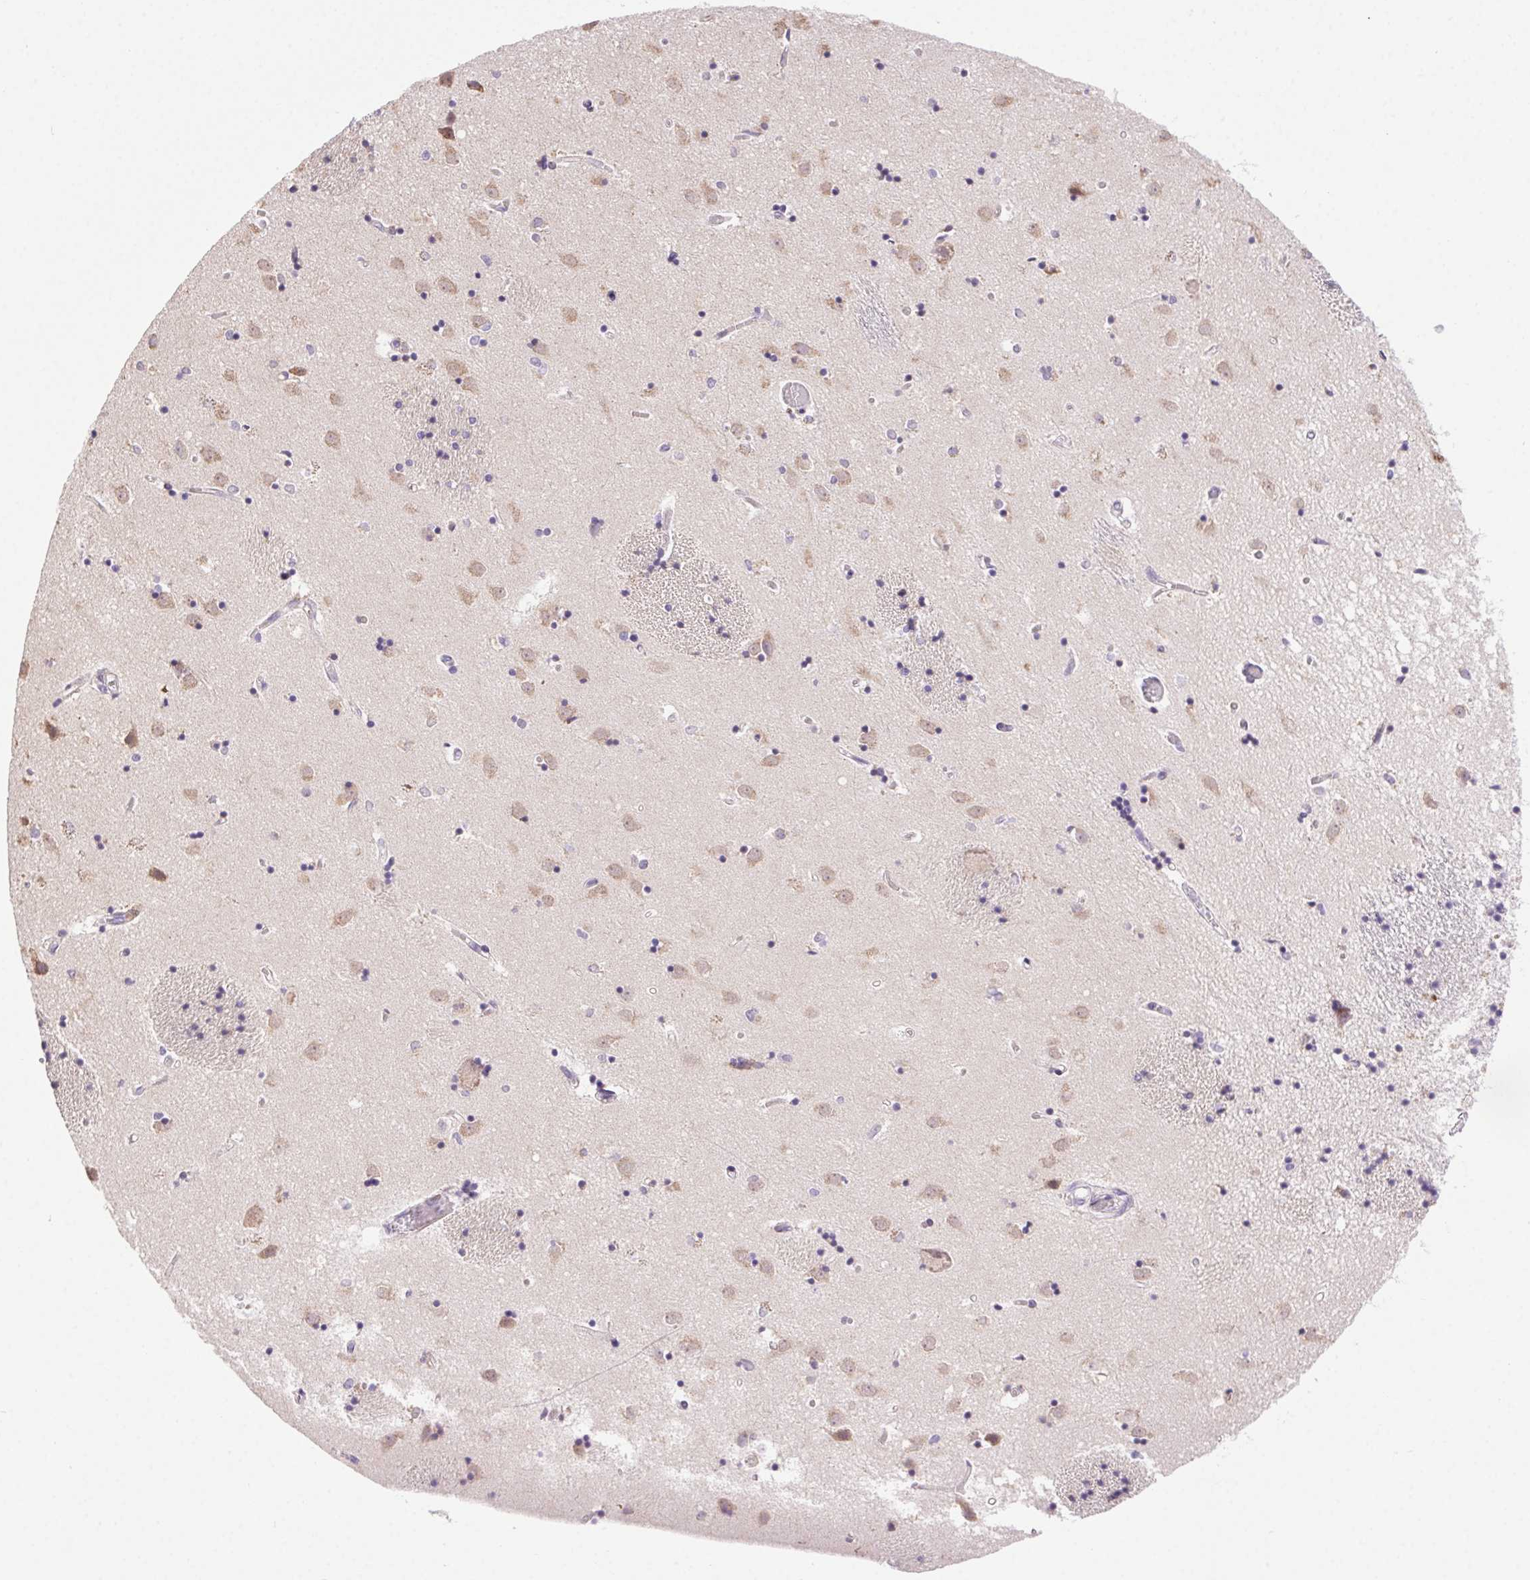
{"staining": {"intensity": "negative", "quantity": "none", "location": "none"}, "tissue": "caudate", "cell_type": "Glial cells", "image_type": "normal", "snomed": [{"axis": "morphology", "description": "Normal tissue, NOS"}, {"axis": "topography", "description": "Lateral ventricle wall"}], "caption": "High power microscopy image of an immunohistochemistry (IHC) photomicrograph of unremarkable caudate, revealing no significant expression in glial cells. (Stains: DAB immunohistochemistry (IHC) with hematoxylin counter stain, Microscopy: brightfield microscopy at high magnification).", "gene": "SNX31", "patient": {"sex": "male", "age": 54}}